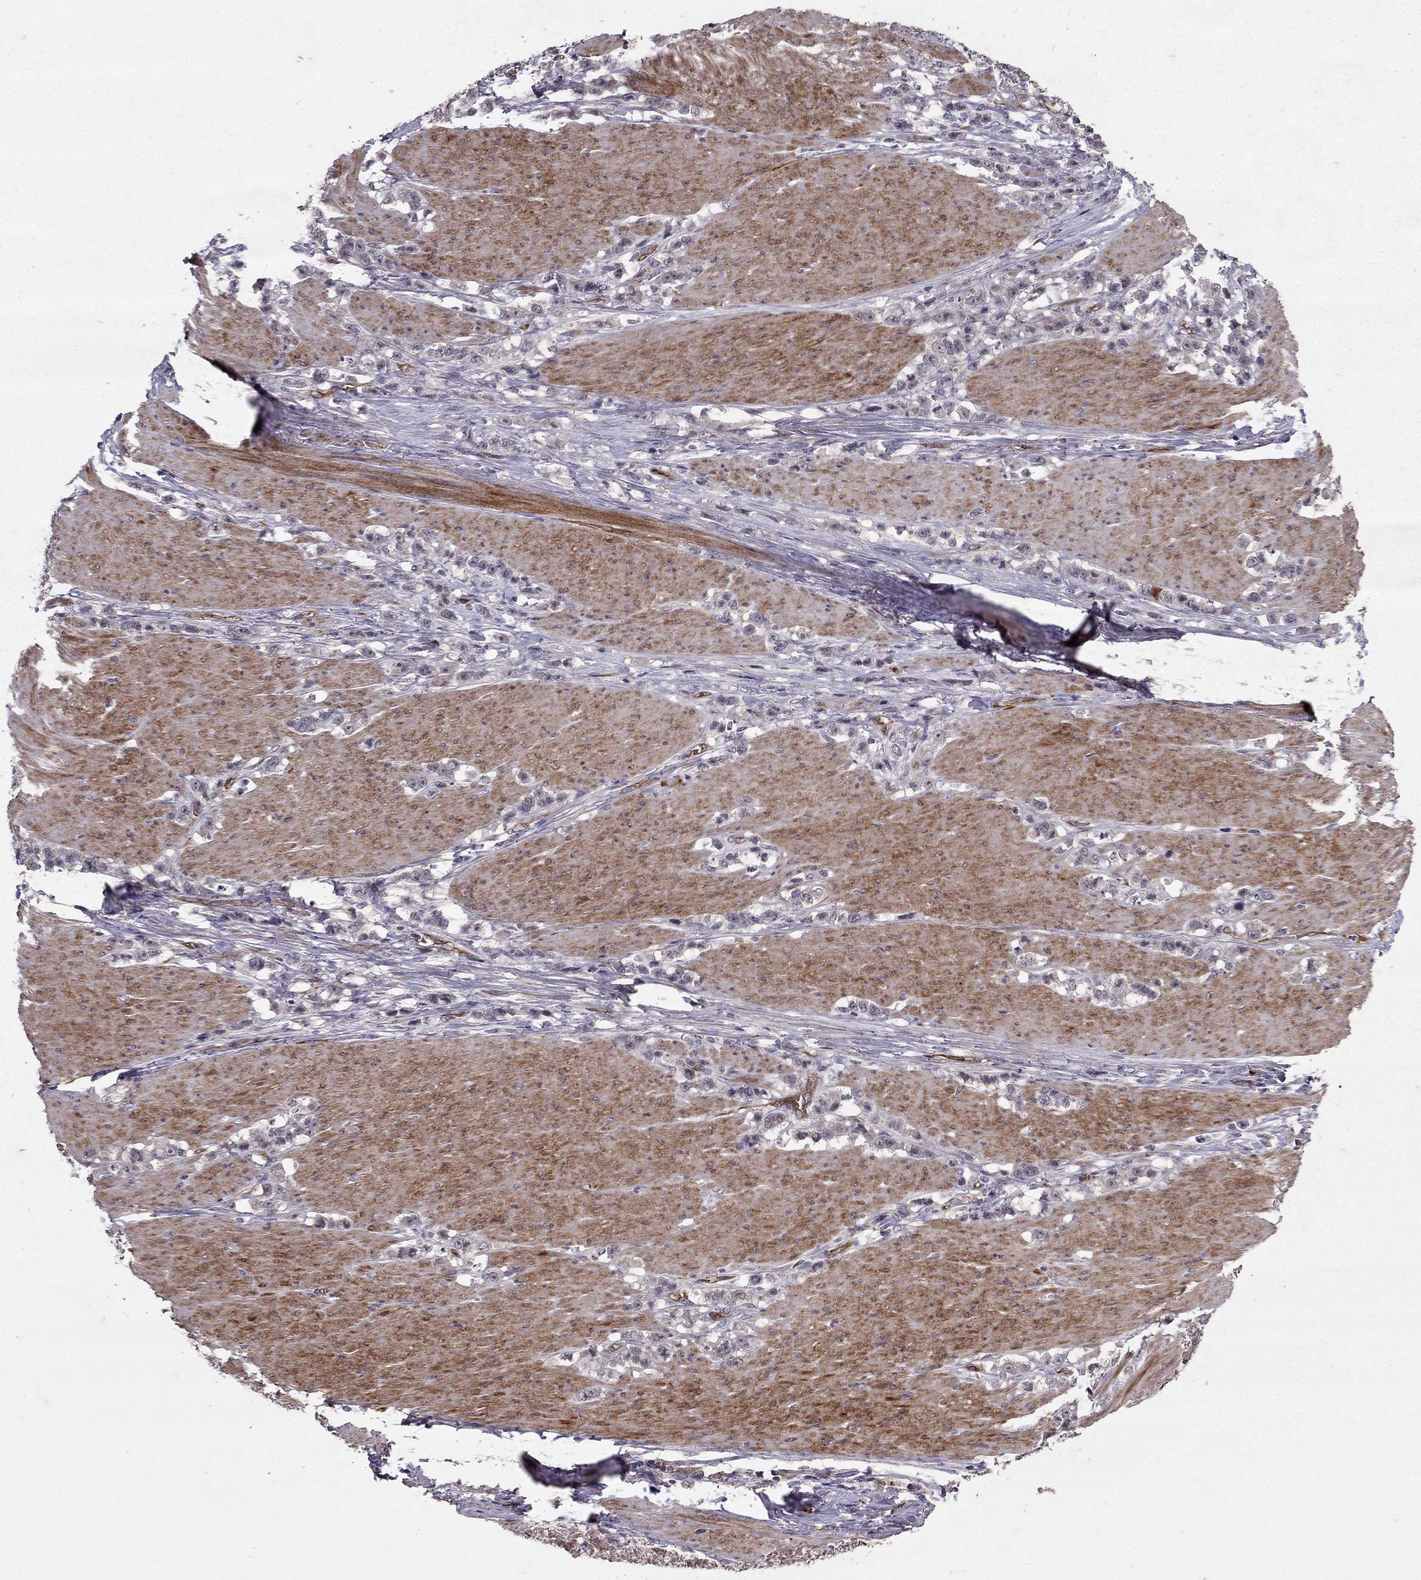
{"staining": {"intensity": "negative", "quantity": "none", "location": "none"}, "tissue": "stomach cancer", "cell_type": "Tumor cells", "image_type": "cancer", "snomed": [{"axis": "morphology", "description": "Adenocarcinoma, NOS"}, {"axis": "topography", "description": "Stomach, lower"}], "caption": "This is an immunohistochemistry image of human stomach cancer (adenocarcinoma). There is no positivity in tumor cells.", "gene": "RASIP1", "patient": {"sex": "male", "age": 88}}